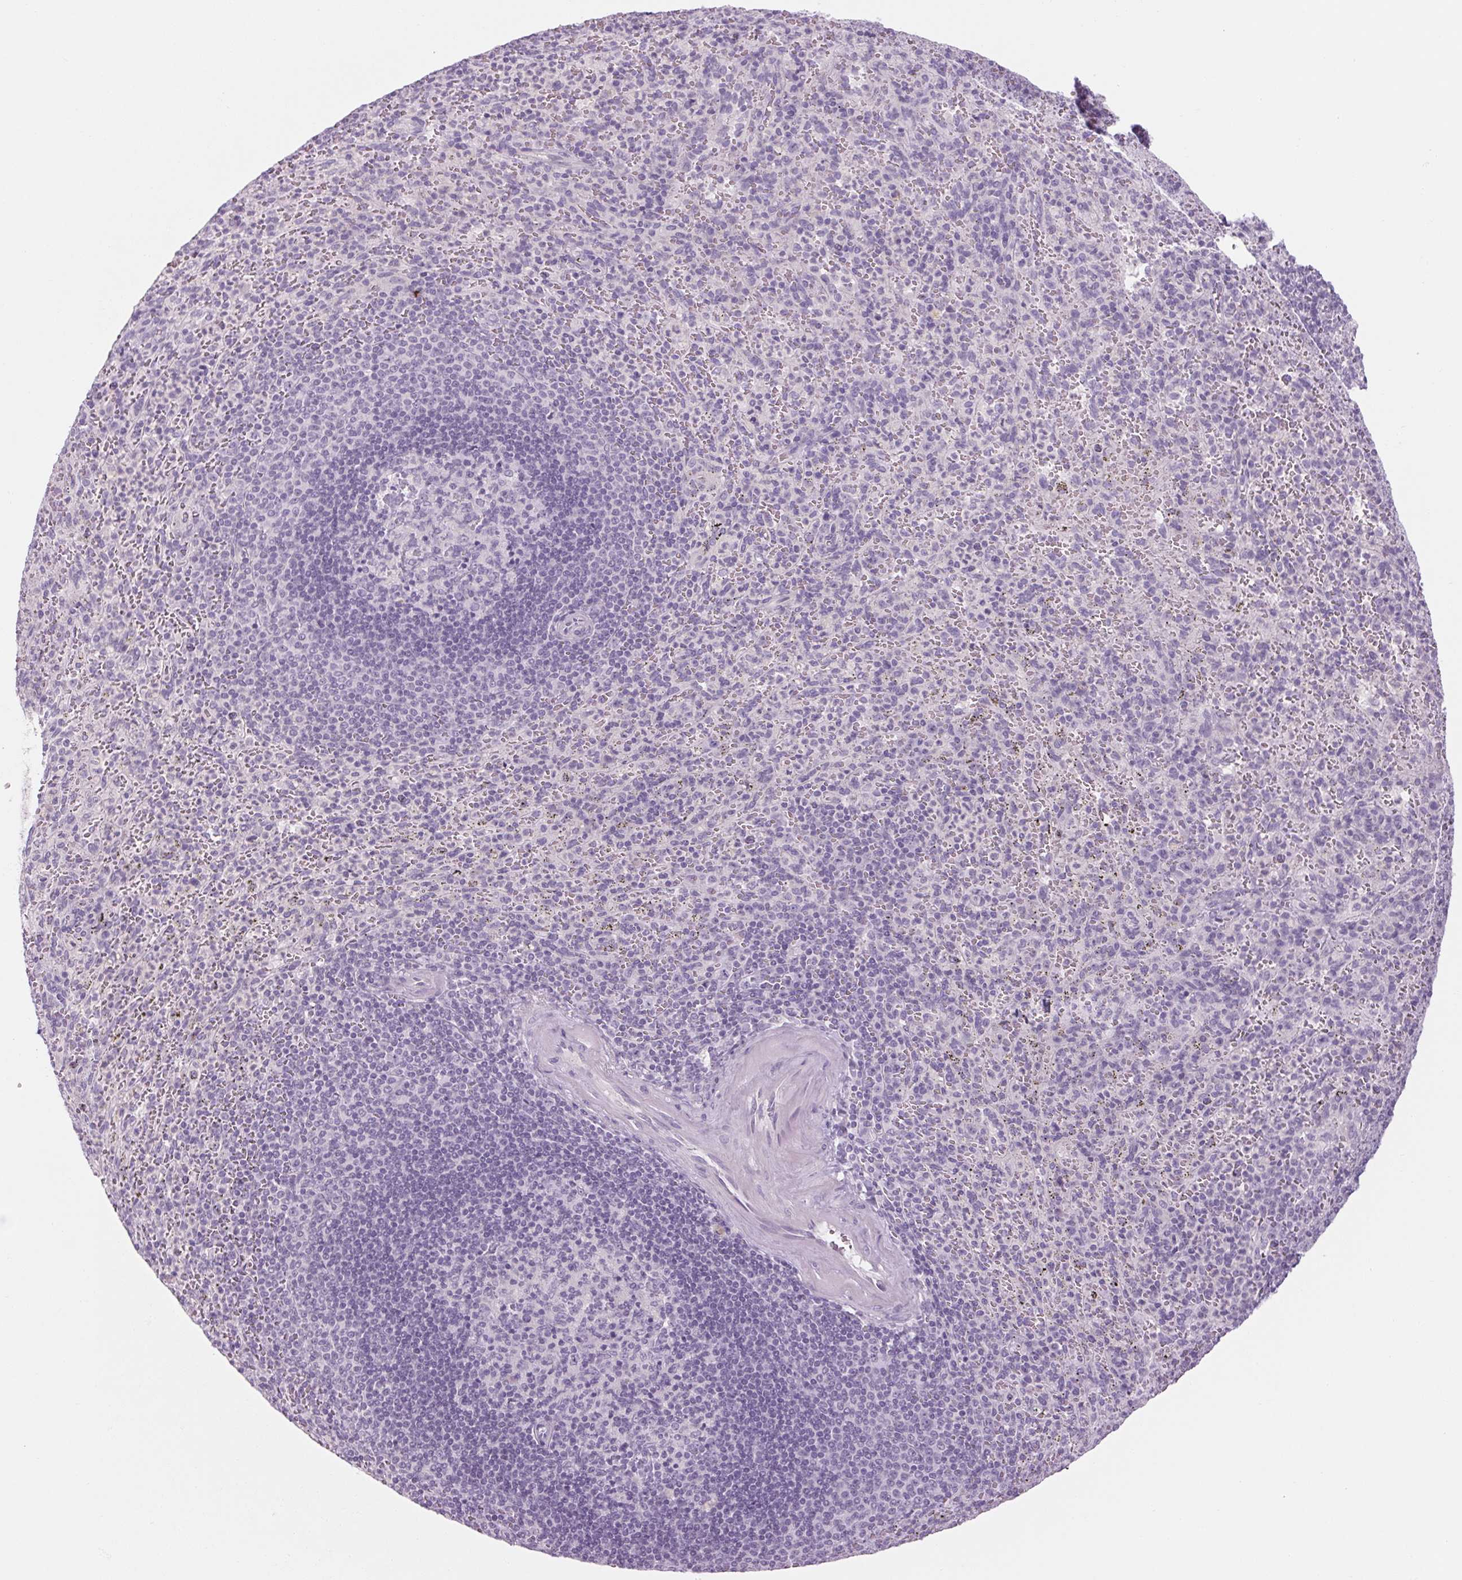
{"staining": {"intensity": "negative", "quantity": "none", "location": "none"}, "tissue": "spleen", "cell_type": "Cells in red pulp", "image_type": "normal", "snomed": [{"axis": "morphology", "description": "Normal tissue, NOS"}, {"axis": "topography", "description": "Spleen"}], "caption": "The photomicrograph displays no staining of cells in red pulp in unremarkable spleen.", "gene": "RPTN", "patient": {"sex": "male", "age": 57}}